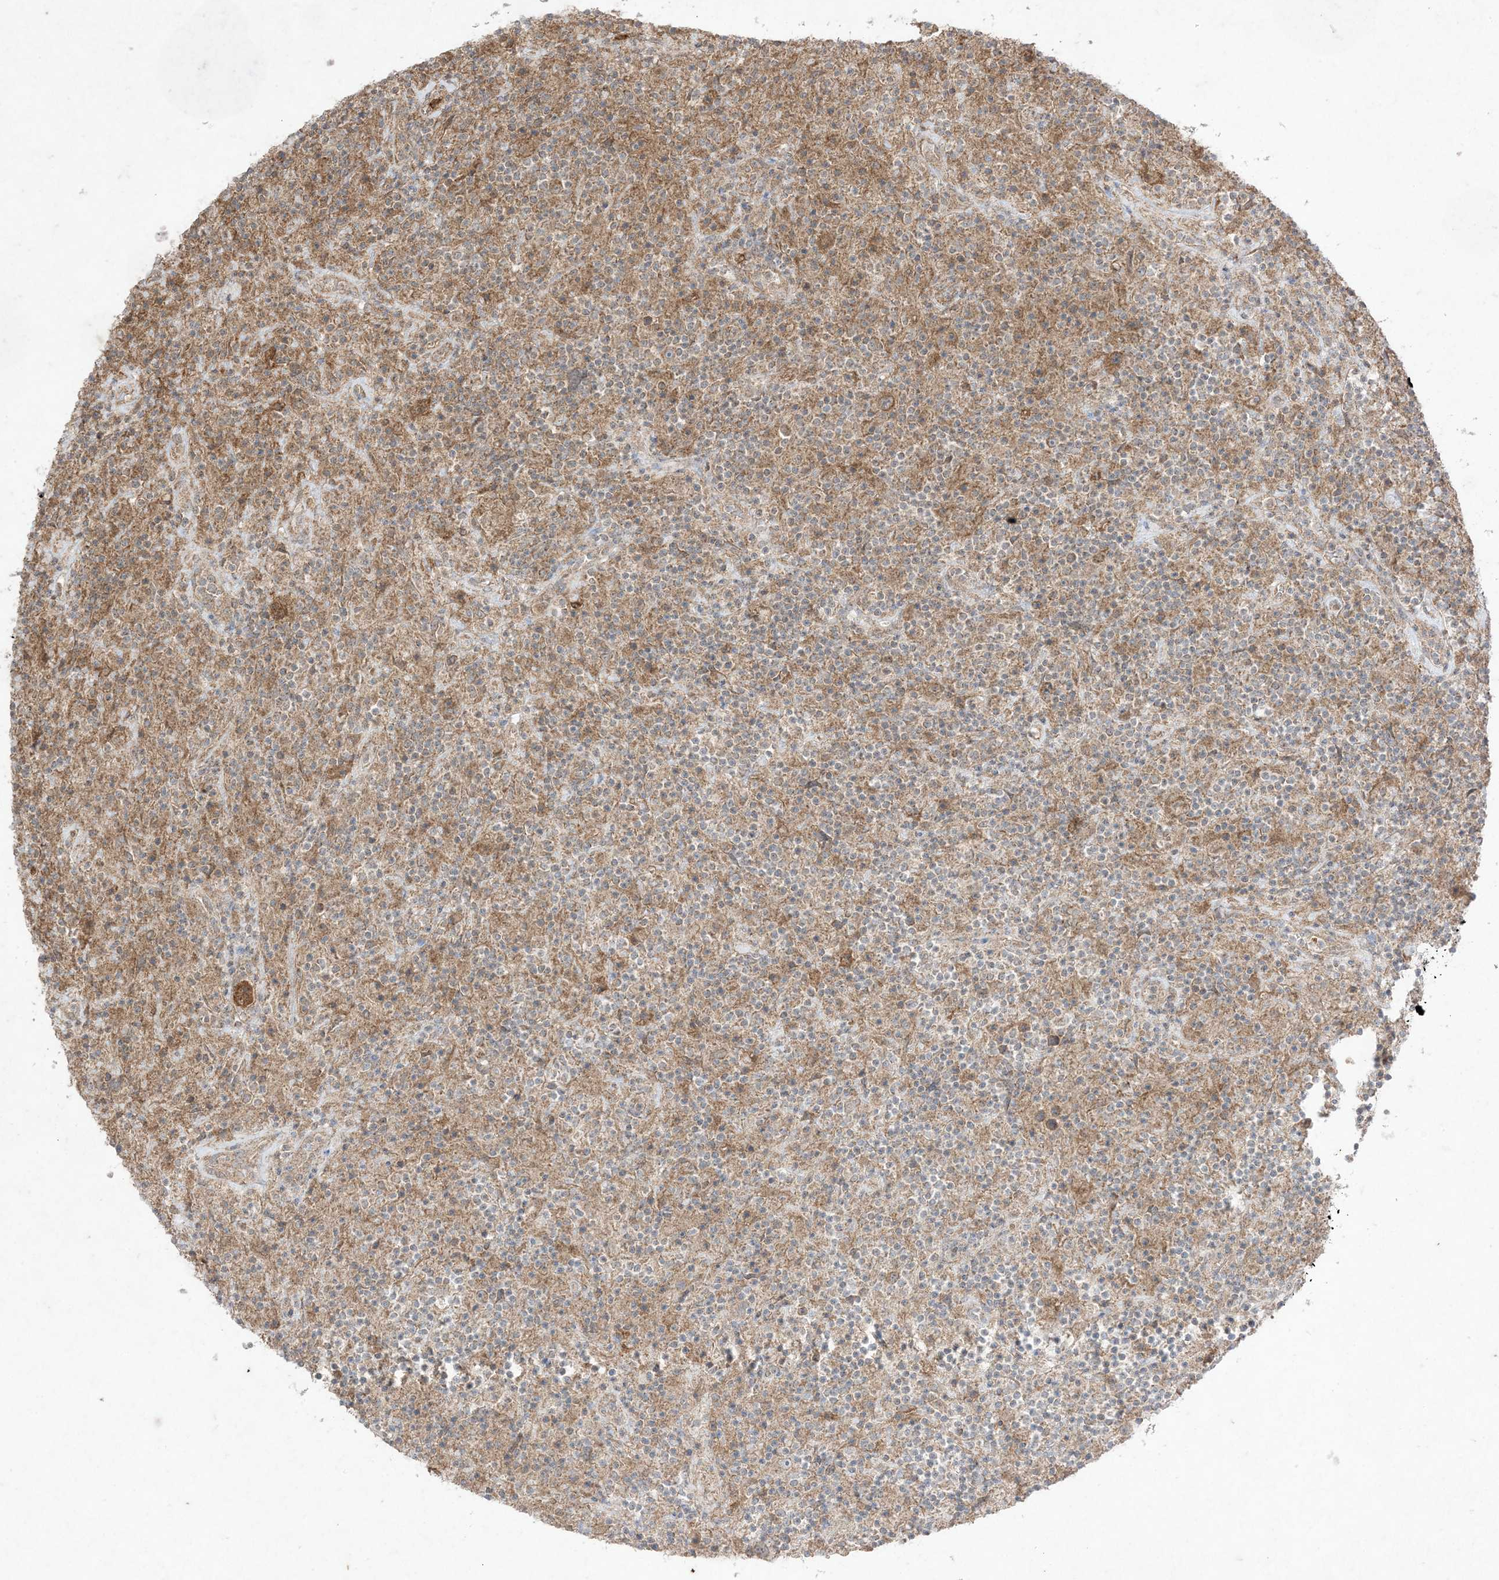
{"staining": {"intensity": "moderate", "quantity": ">75%", "location": "cytoplasmic/membranous"}, "tissue": "lymphoma", "cell_type": "Tumor cells", "image_type": "cancer", "snomed": [{"axis": "morphology", "description": "Hodgkin's disease, NOS"}, {"axis": "topography", "description": "Lymph node"}], "caption": "Brown immunohistochemical staining in Hodgkin's disease shows moderate cytoplasmic/membranous staining in approximately >75% of tumor cells.", "gene": "UBE2C", "patient": {"sex": "male", "age": 70}}